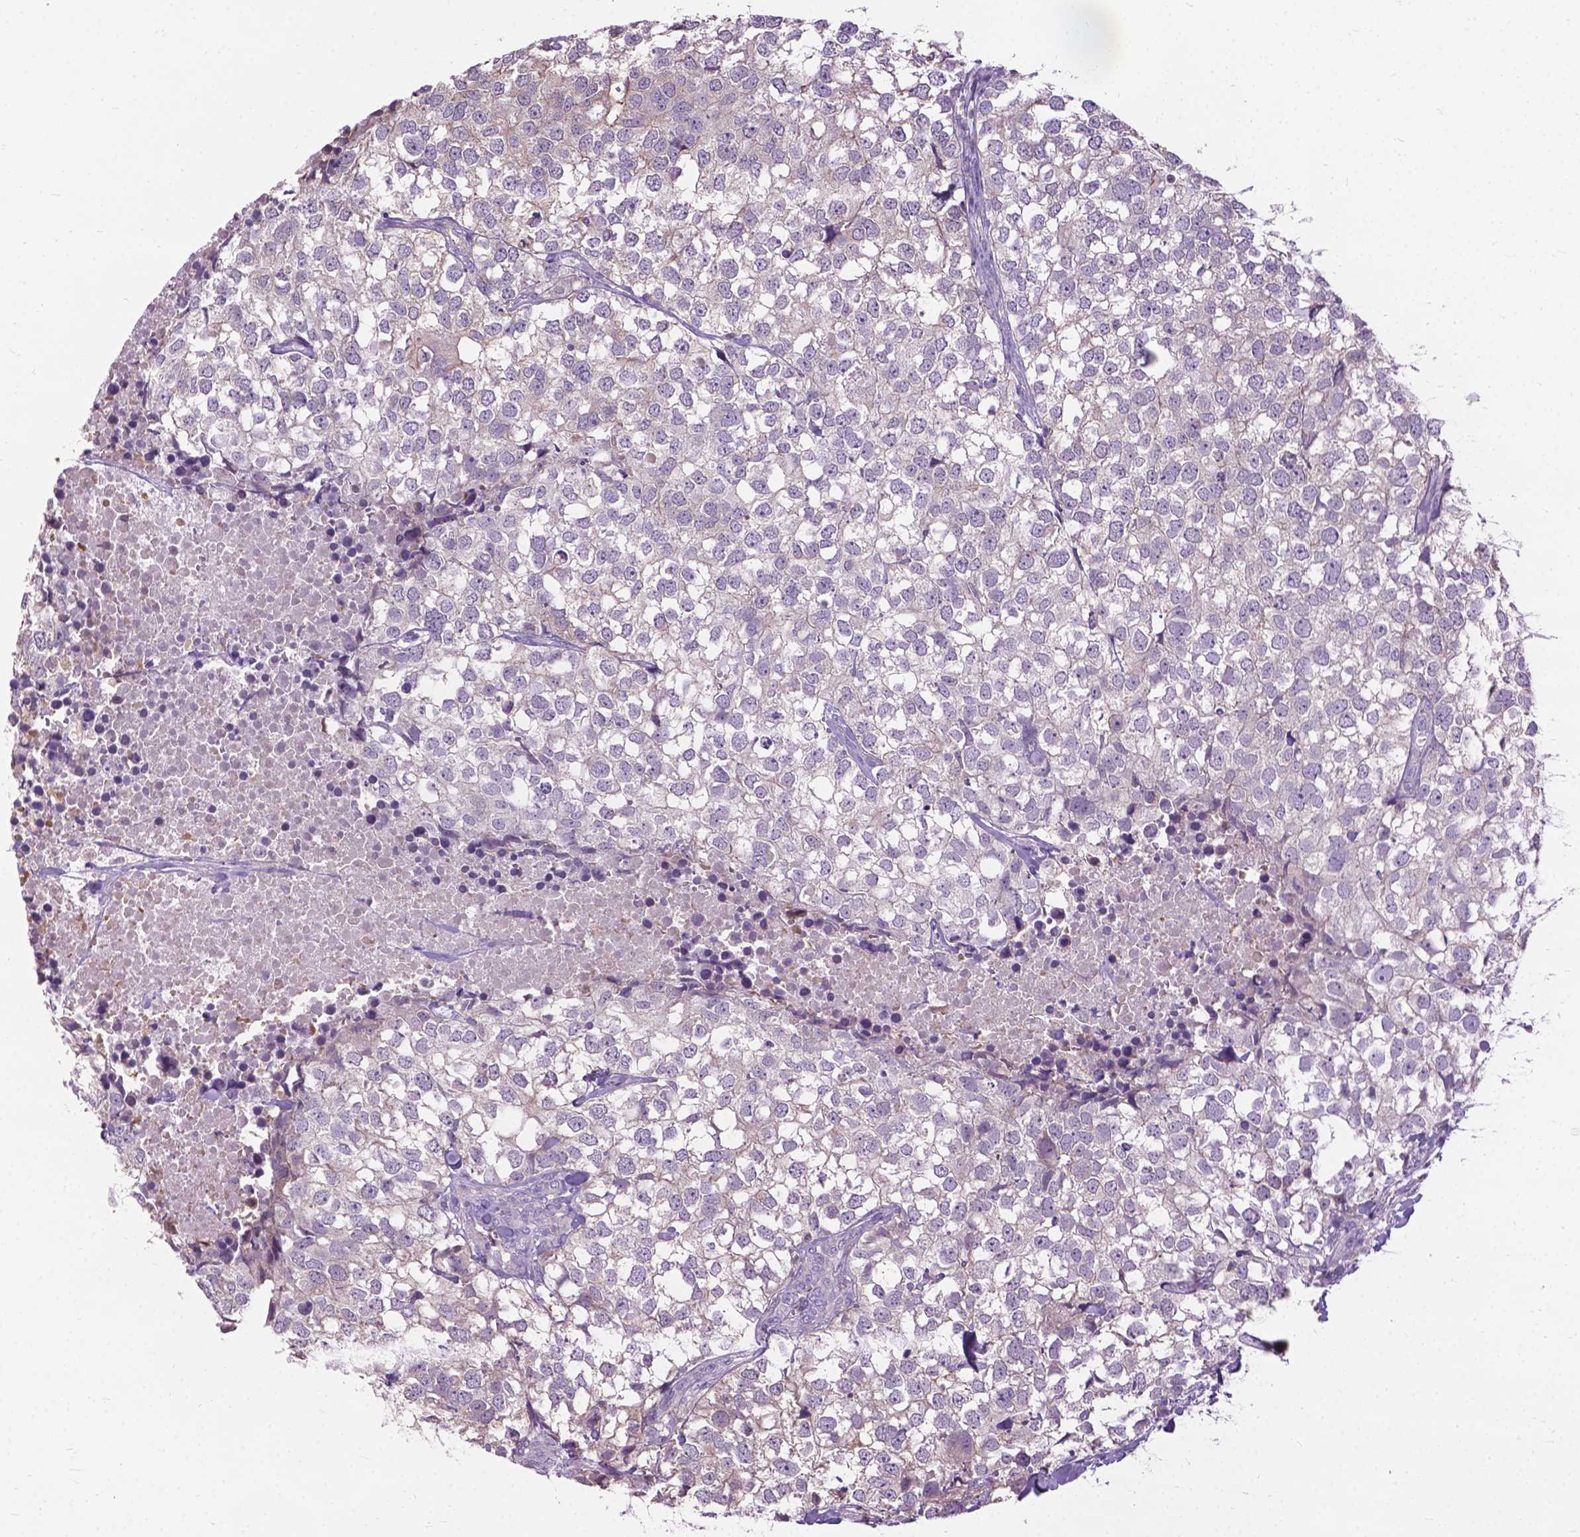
{"staining": {"intensity": "negative", "quantity": "none", "location": "none"}, "tissue": "breast cancer", "cell_type": "Tumor cells", "image_type": "cancer", "snomed": [{"axis": "morphology", "description": "Duct carcinoma"}, {"axis": "topography", "description": "Breast"}], "caption": "Infiltrating ductal carcinoma (breast) stained for a protein using IHC exhibits no positivity tumor cells.", "gene": "JAK3", "patient": {"sex": "female", "age": 30}}